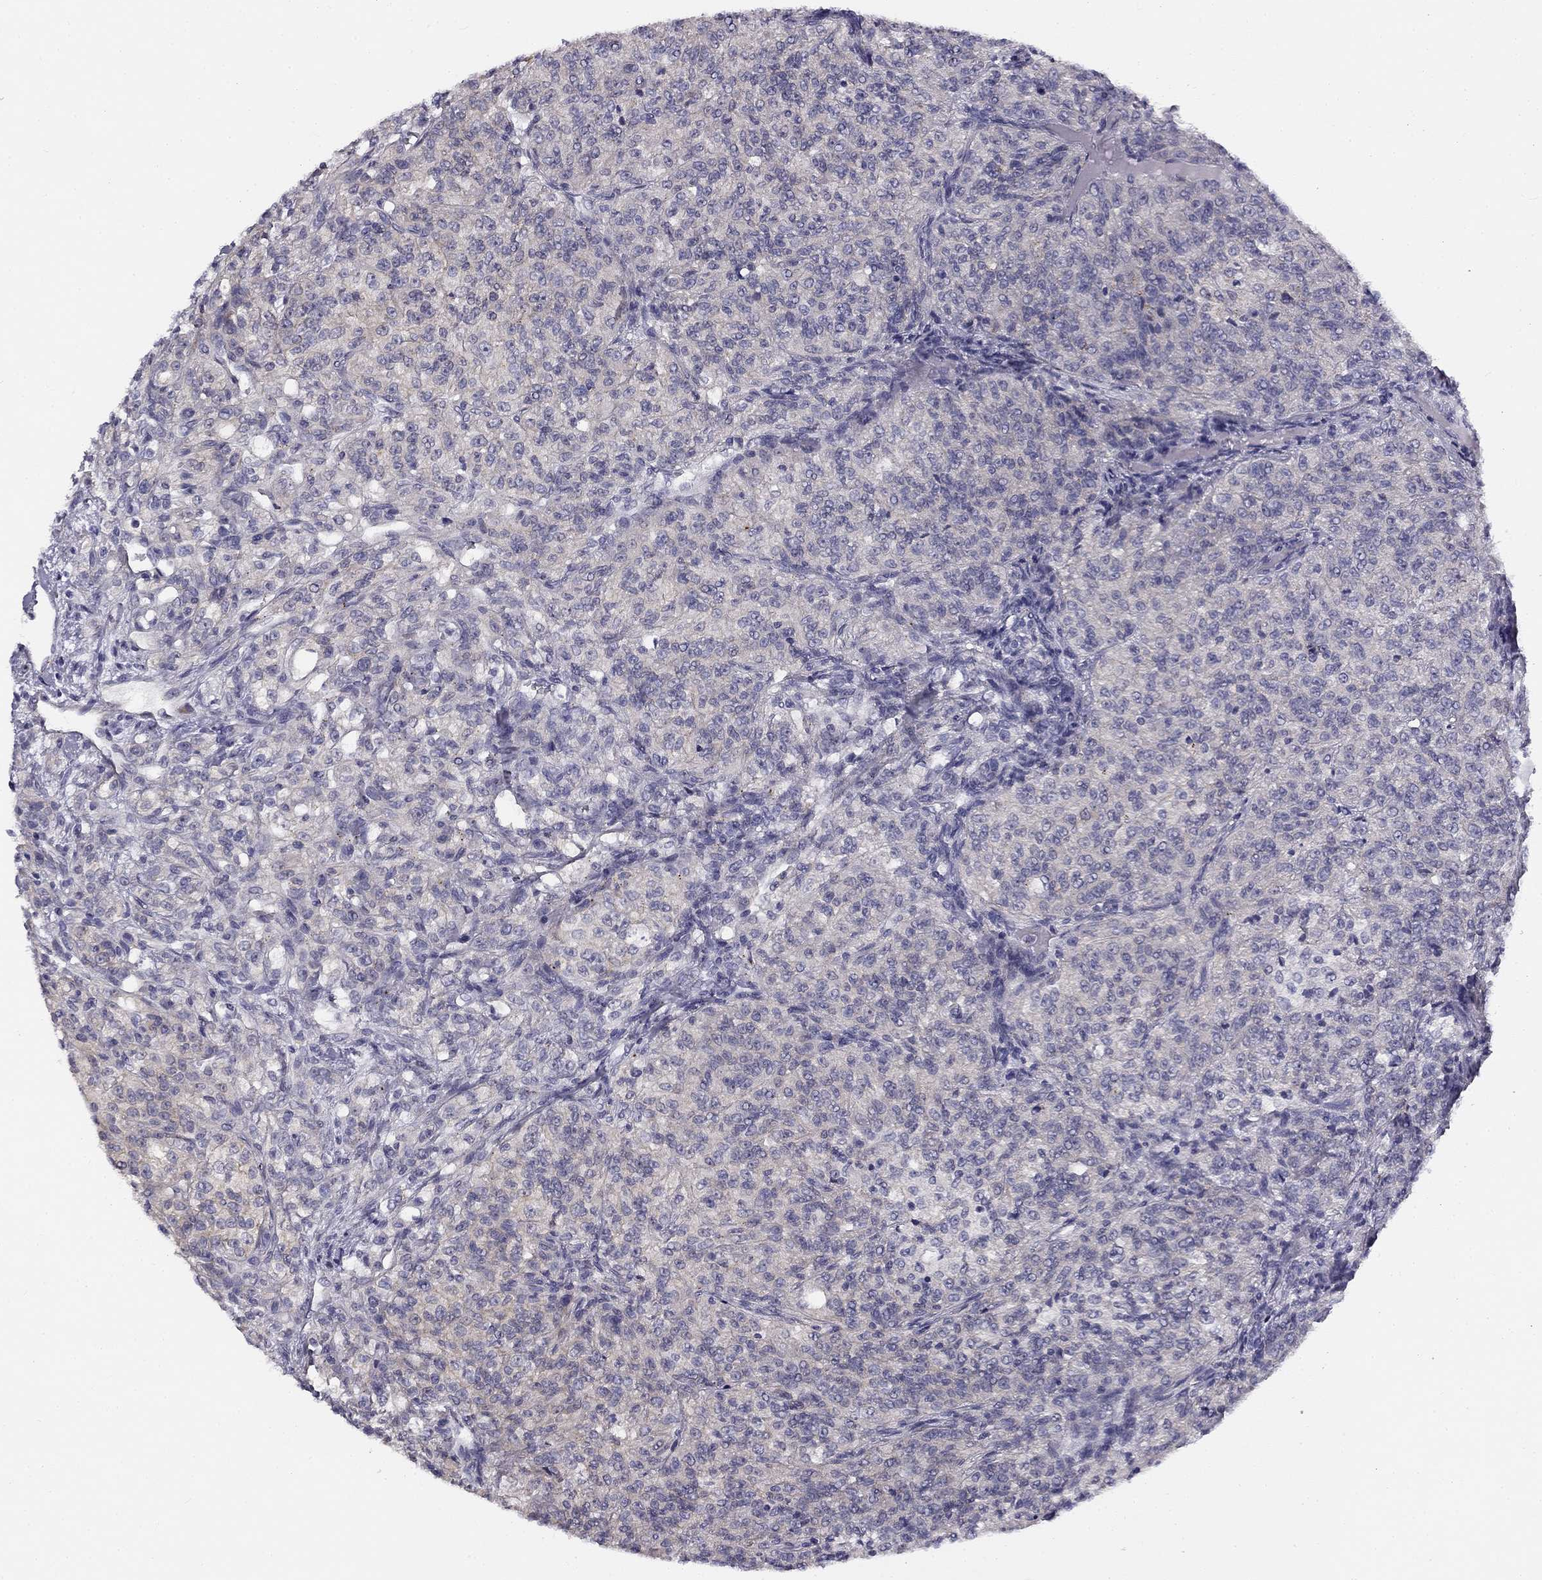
{"staining": {"intensity": "negative", "quantity": "none", "location": "none"}, "tissue": "renal cancer", "cell_type": "Tumor cells", "image_type": "cancer", "snomed": [{"axis": "morphology", "description": "Adenocarcinoma, NOS"}, {"axis": "topography", "description": "Kidney"}], "caption": "An immunohistochemistry micrograph of renal adenocarcinoma is shown. There is no staining in tumor cells of renal adenocarcinoma.", "gene": "CNR1", "patient": {"sex": "female", "age": 63}}